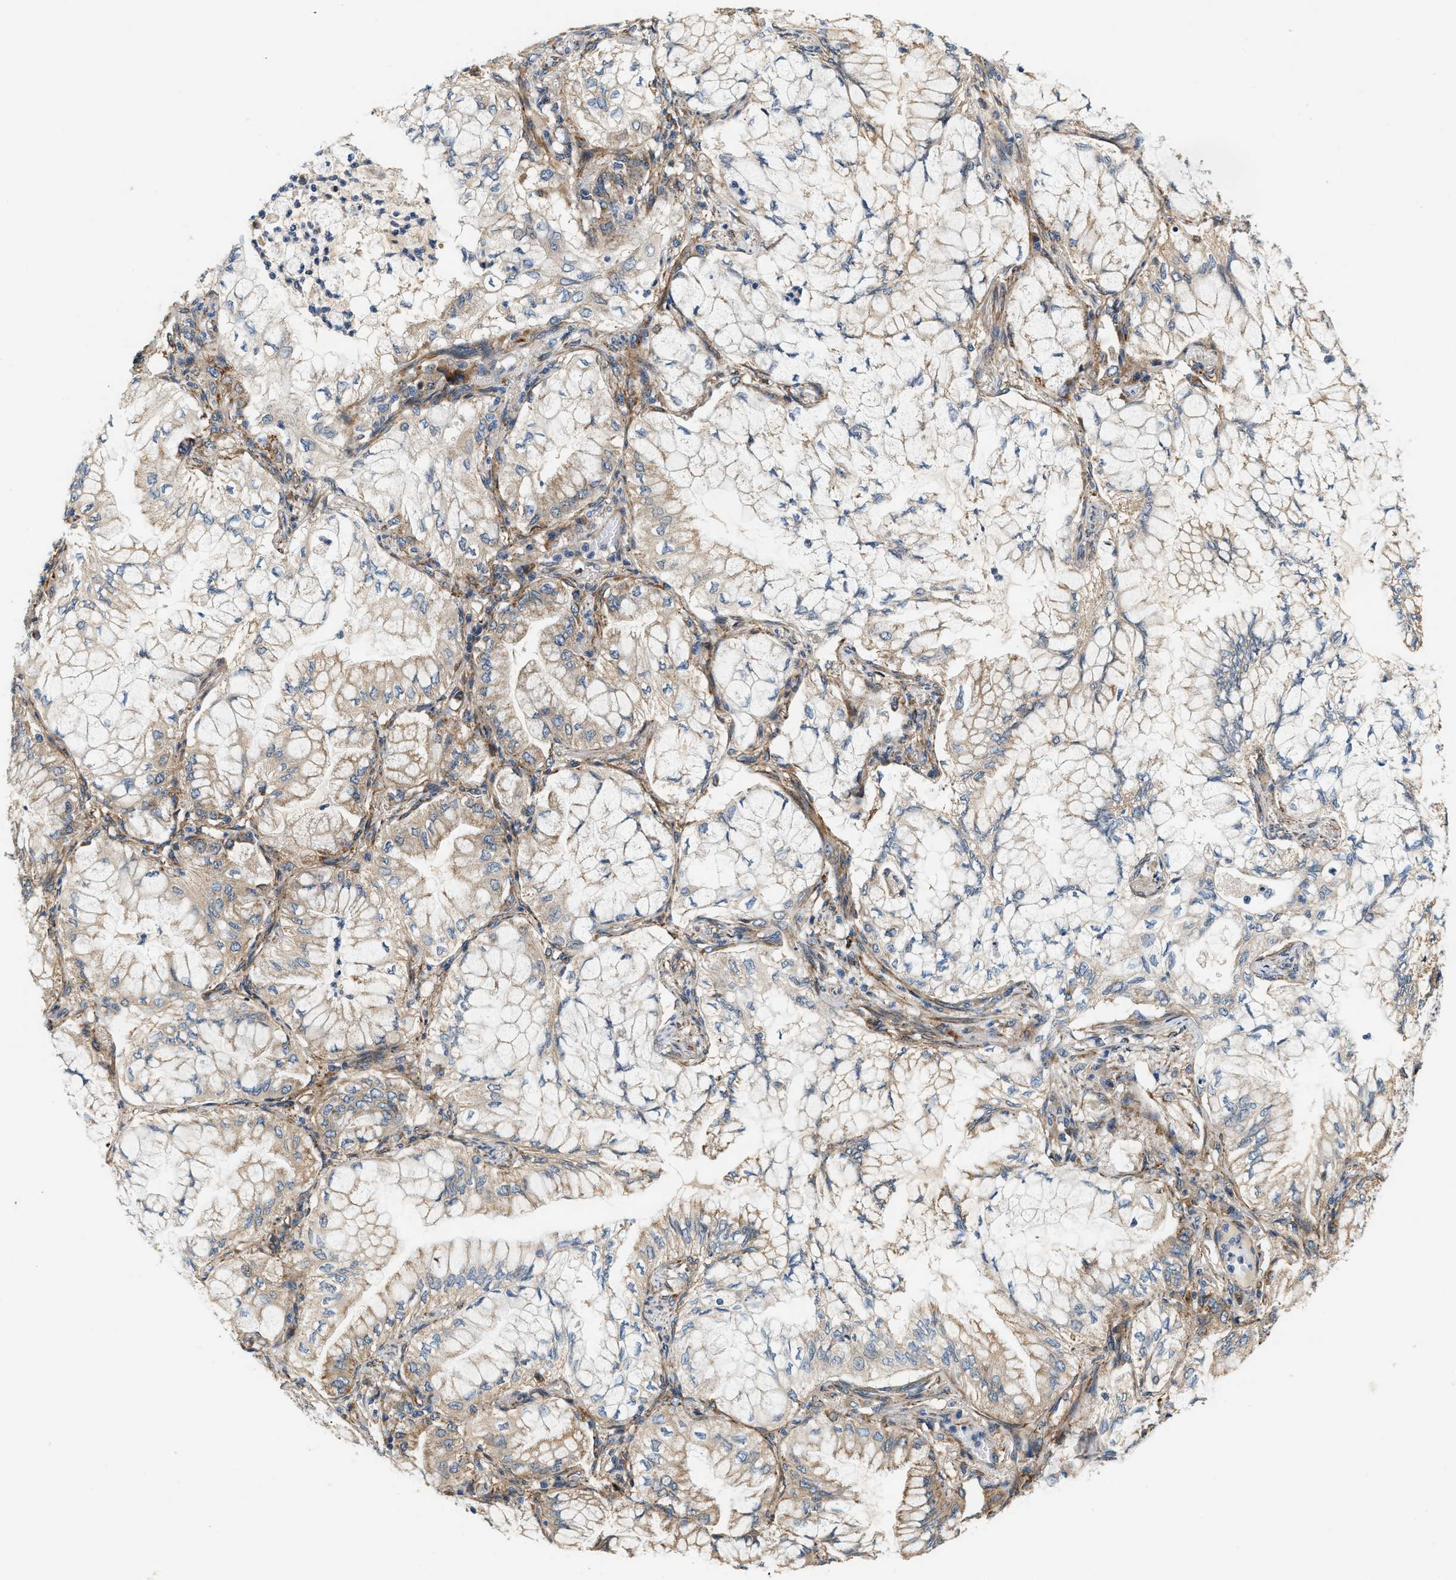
{"staining": {"intensity": "moderate", "quantity": ">75%", "location": "cytoplasmic/membranous"}, "tissue": "lung cancer", "cell_type": "Tumor cells", "image_type": "cancer", "snomed": [{"axis": "morphology", "description": "Adenocarcinoma, NOS"}, {"axis": "topography", "description": "Lung"}], "caption": "DAB (3,3'-diaminobenzidine) immunohistochemical staining of human adenocarcinoma (lung) shows moderate cytoplasmic/membranous protein staining in about >75% of tumor cells. Ihc stains the protein in brown and the nuclei are stained blue.", "gene": "DUSP10", "patient": {"sex": "female", "age": 70}}